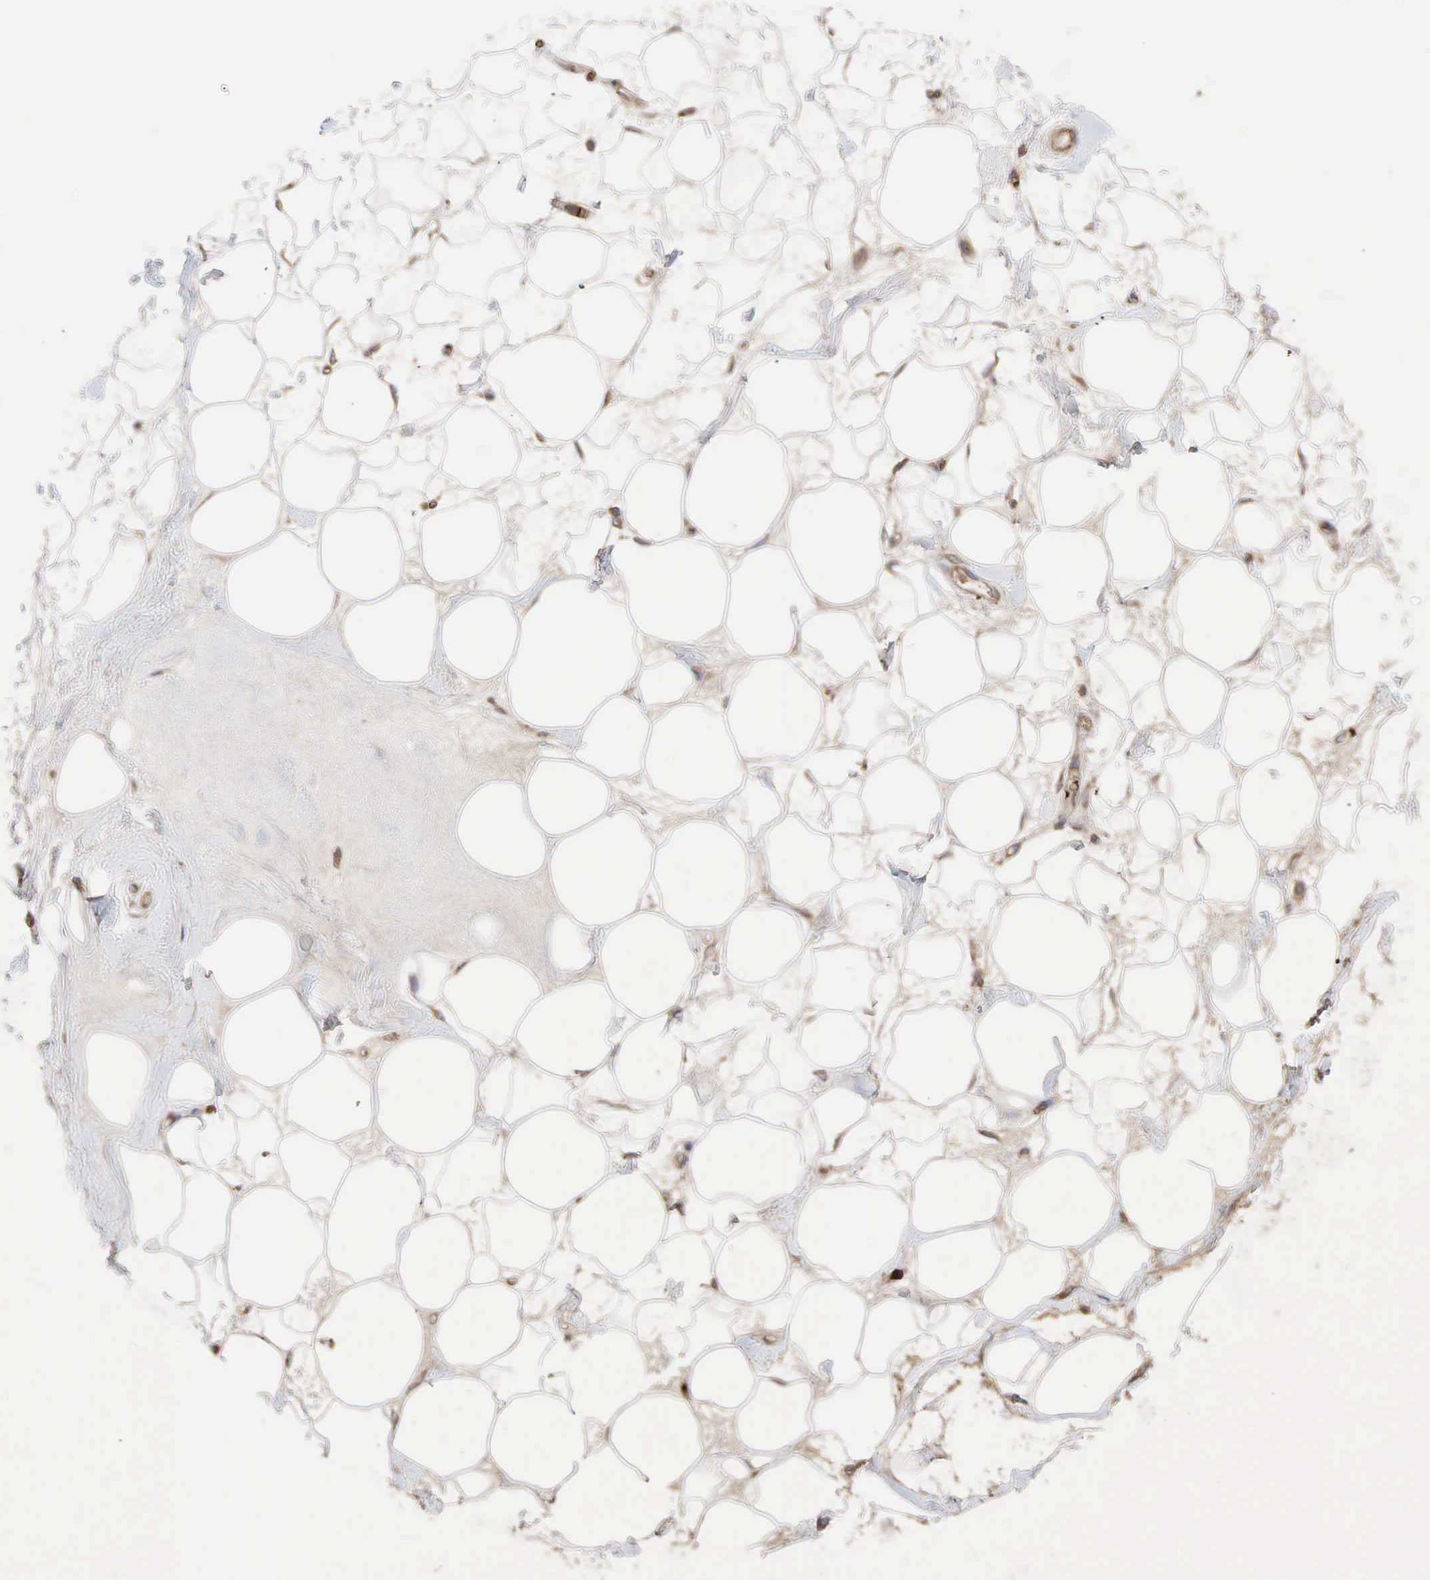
{"staining": {"intensity": "weak", "quantity": "25%-75%", "location": "cytoplasmic/membranous"}, "tissue": "adipose tissue", "cell_type": "Adipocytes", "image_type": "normal", "snomed": [{"axis": "morphology", "description": "Normal tissue, NOS"}, {"axis": "topography", "description": "Breast"}], "caption": "There is low levels of weak cytoplasmic/membranous staining in adipocytes of normal adipose tissue, as demonstrated by immunohistochemical staining (brown color).", "gene": "PABPC5", "patient": {"sex": "female", "age": 44}}